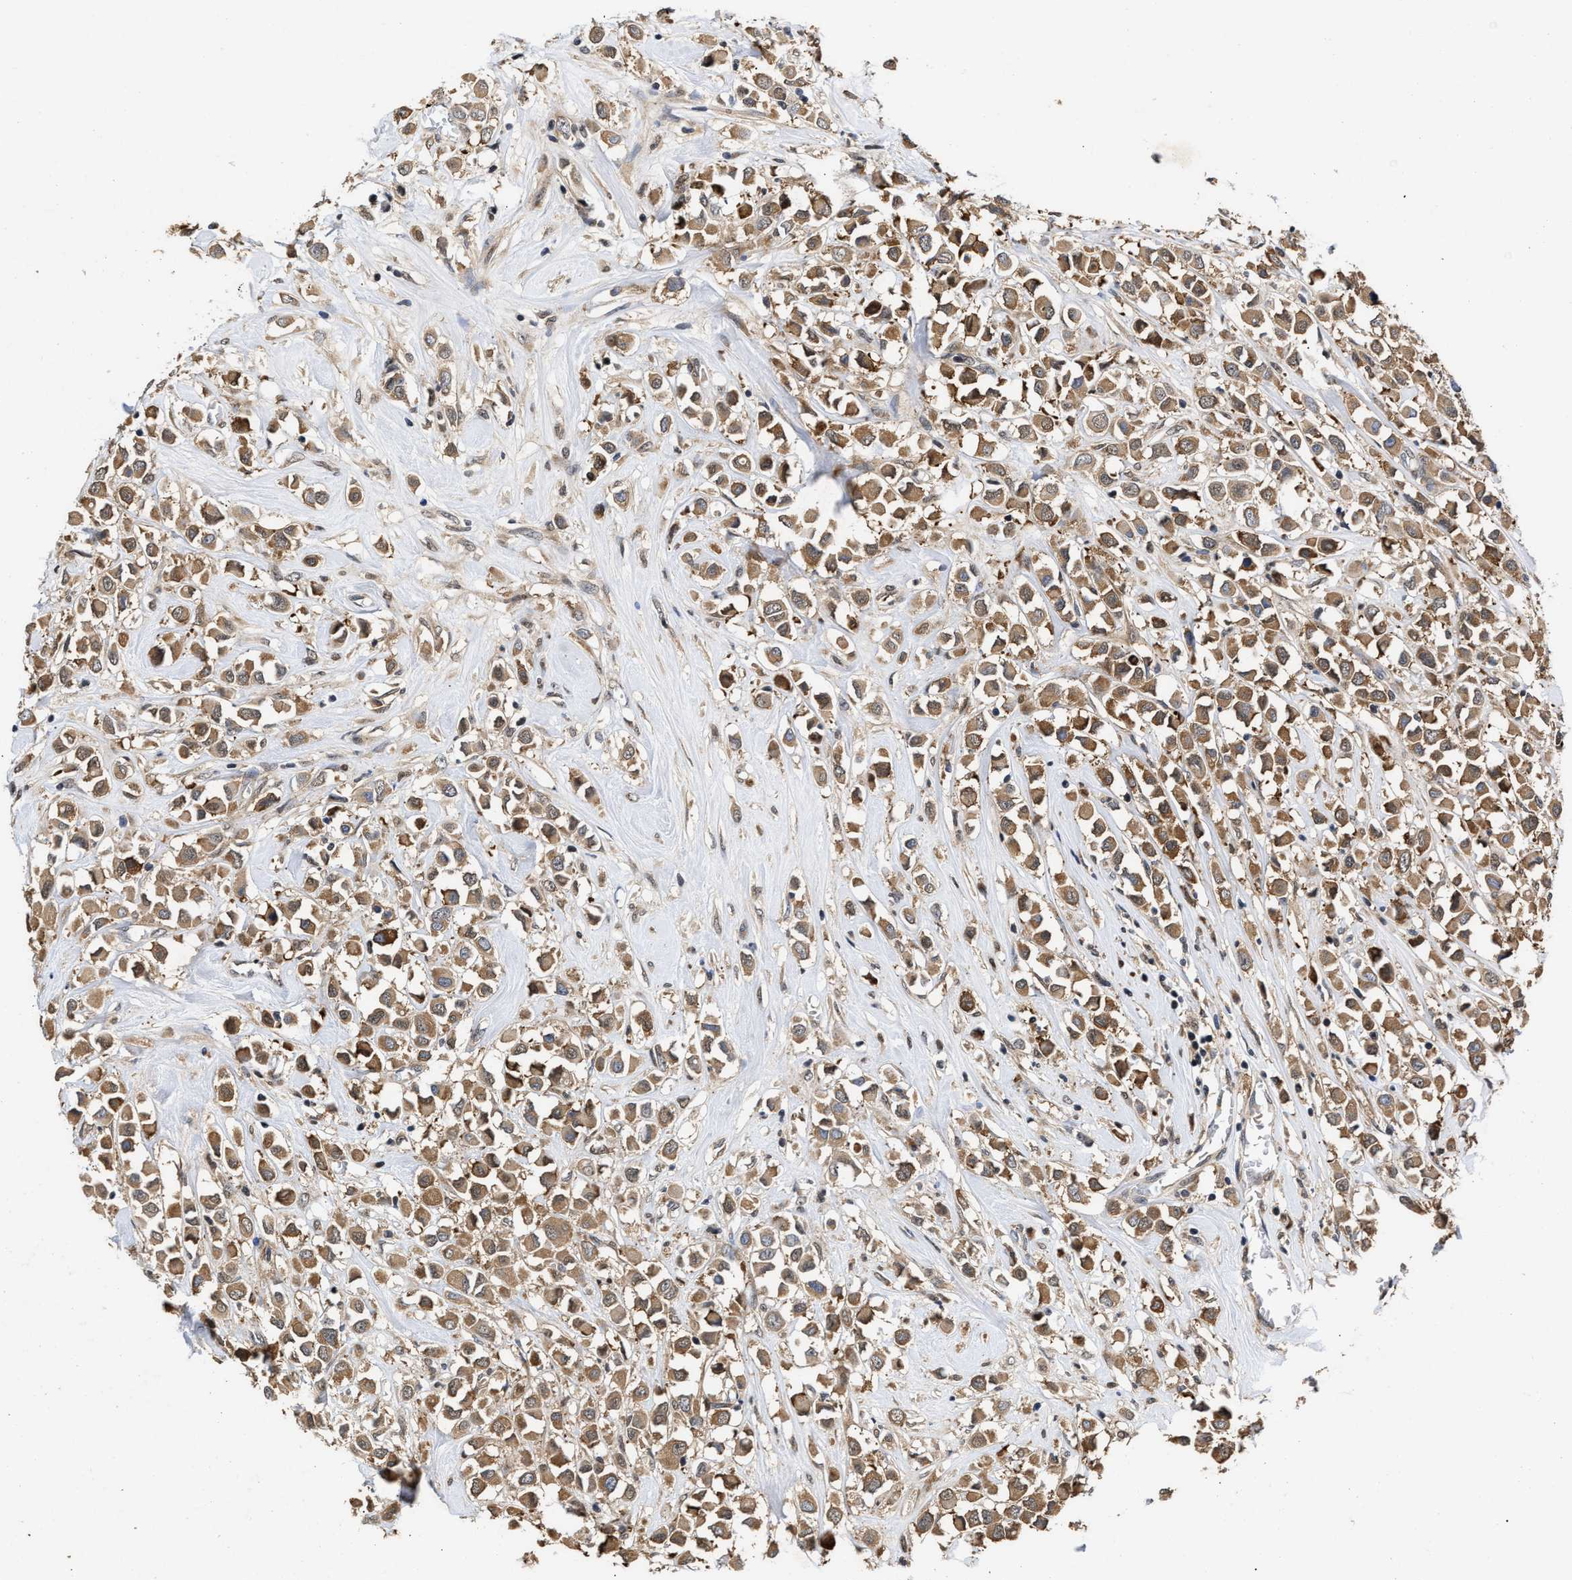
{"staining": {"intensity": "moderate", "quantity": ">75%", "location": "cytoplasmic/membranous"}, "tissue": "breast cancer", "cell_type": "Tumor cells", "image_type": "cancer", "snomed": [{"axis": "morphology", "description": "Duct carcinoma"}, {"axis": "topography", "description": "Breast"}], "caption": "Protein expression by immunohistochemistry (IHC) shows moderate cytoplasmic/membranous staining in approximately >75% of tumor cells in breast intraductal carcinoma.", "gene": "CLIP2", "patient": {"sex": "female", "age": 61}}